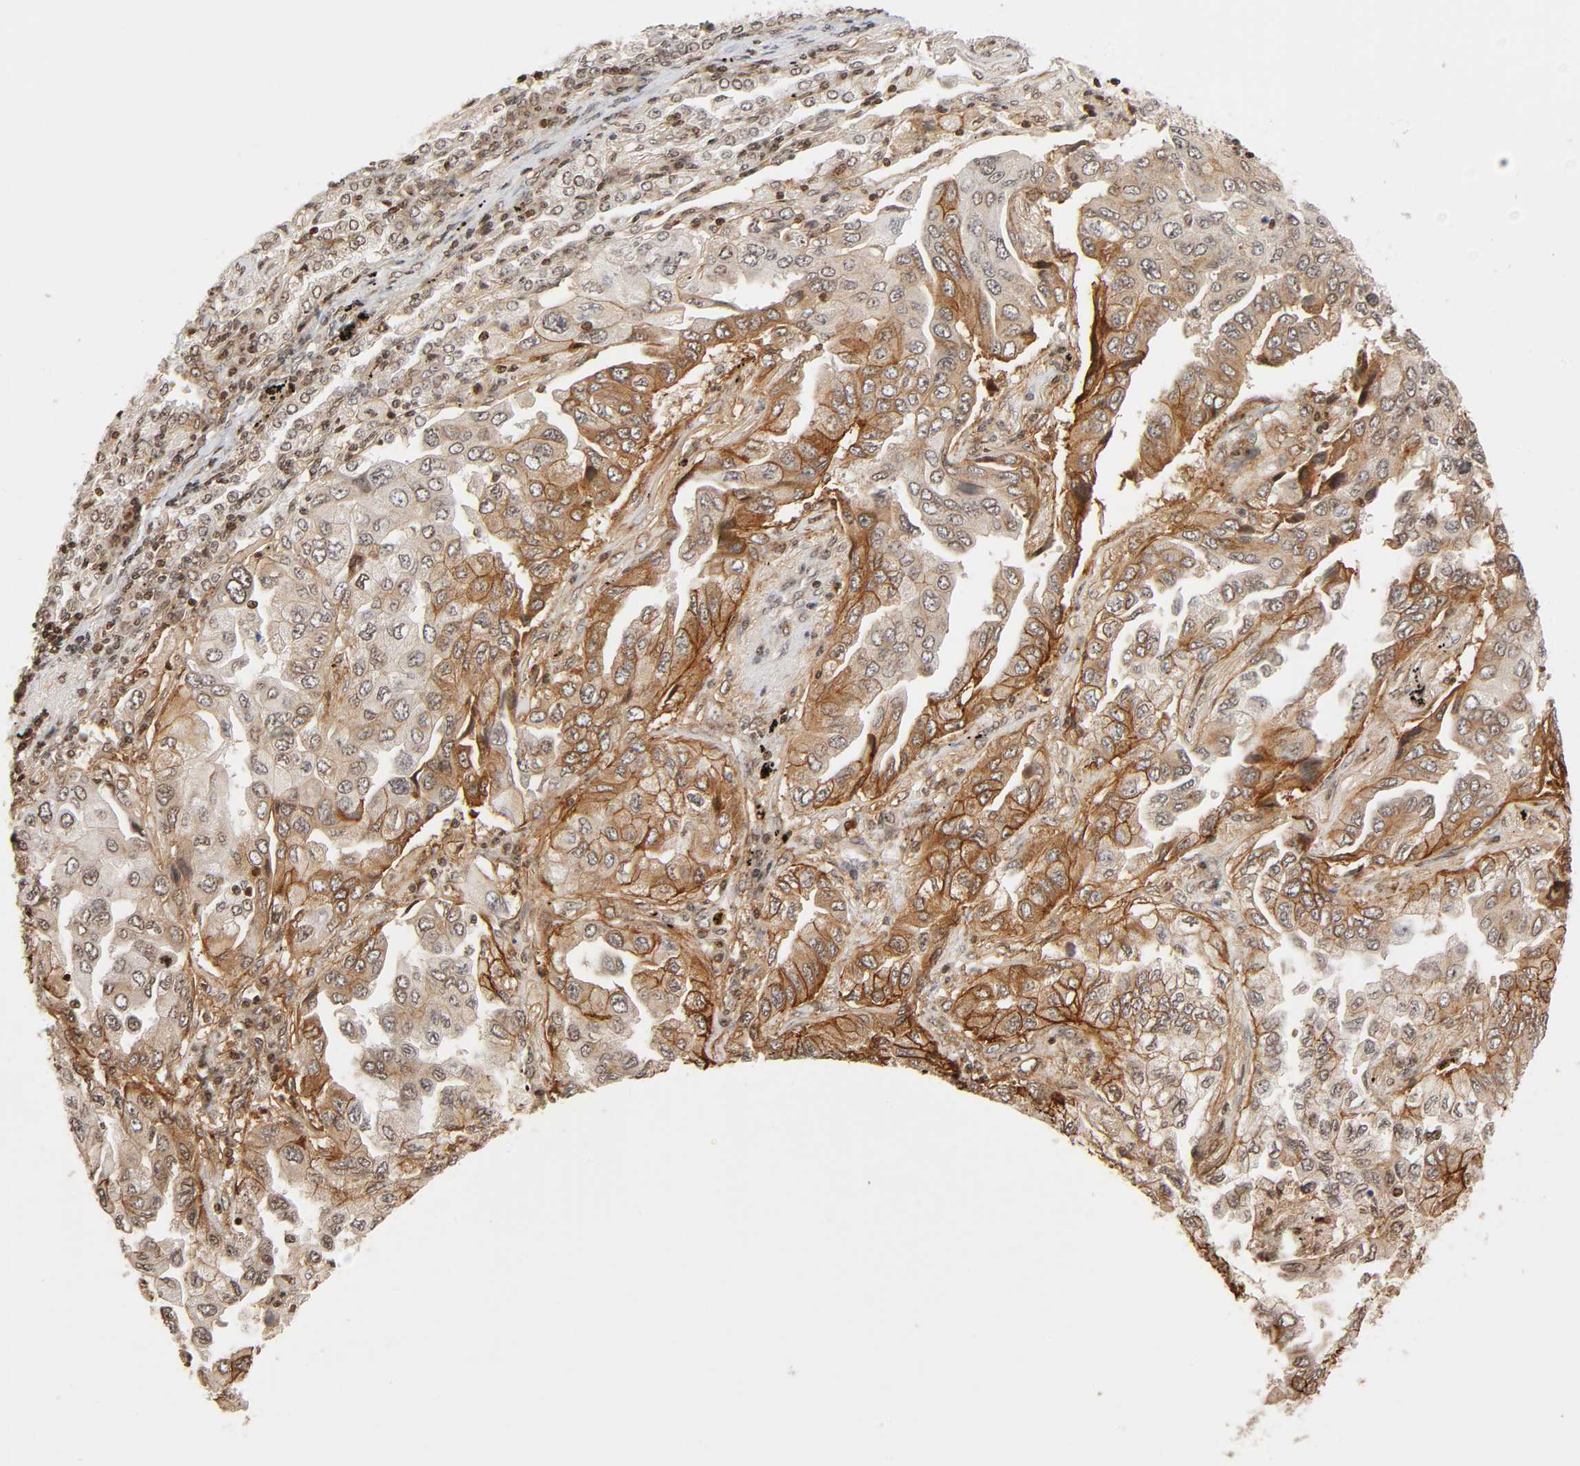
{"staining": {"intensity": "moderate", "quantity": "25%-75%", "location": "cytoplasmic/membranous"}, "tissue": "lung cancer", "cell_type": "Tumor cells", "image_type": "cancer", "snomed": [{"axis": "morphology", "description": "Adenocarcinoma, NOS"}, {"axis": "topography", "description": "Lung"}], "caption": "There is medium levels of moderate cytoplasmic/membranous staining in tumor cells of lung cancer (adenocarcinoma), as demonstrated by immunohistochemical staining (brown color).", "gene": "ITGAV", "patient": {"sex": "female", "age": 65}}